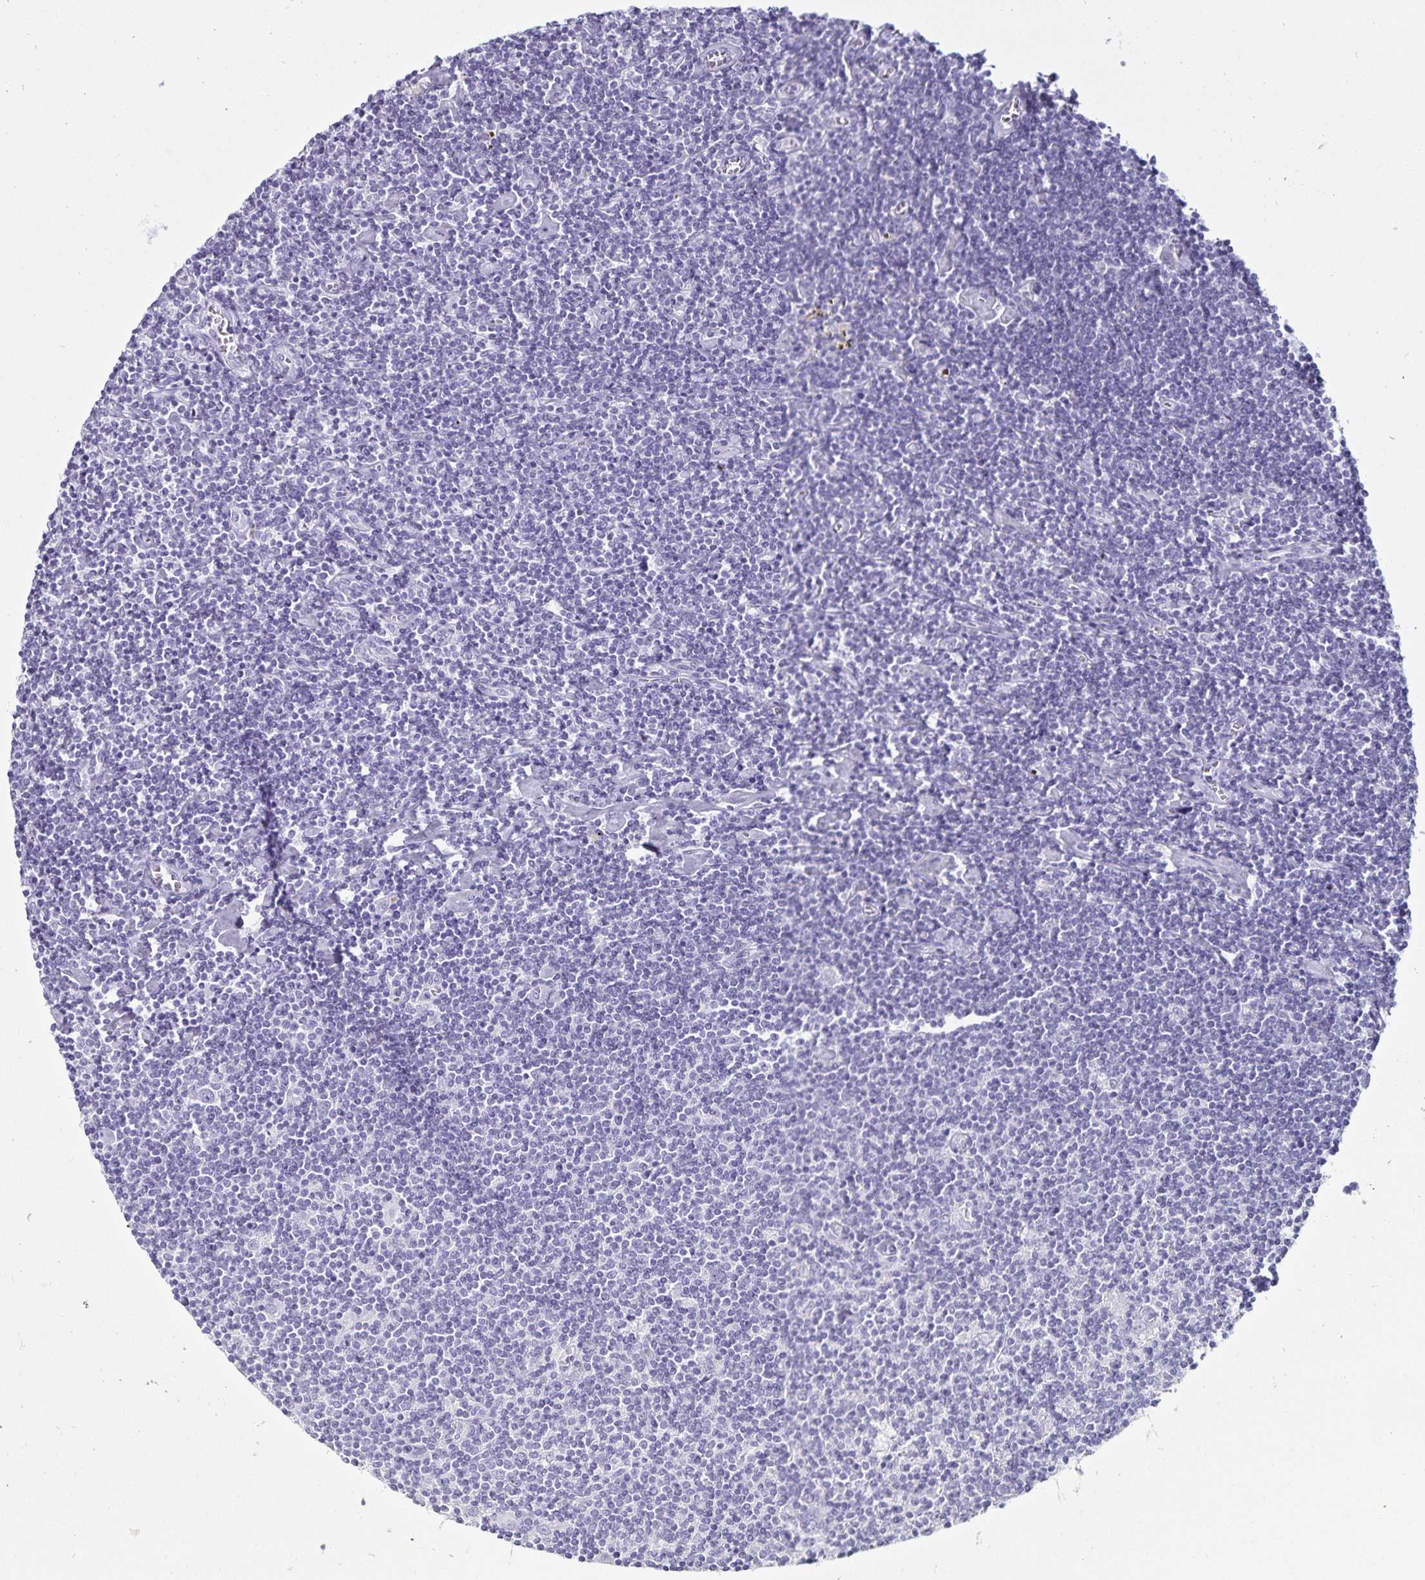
{"staining": {"intensity": "negative", "quantity": "none", "location": "none"}, "tissue": "lymphoma", "cell_type": "Tumor cells", "image_type": "cancer", "snomed": [{"axis": "morphology", "description": "Hodgkin's disease, NOS"}, {"axis": "topography", "description": "Lymph node"}], "caption": "Tumor cells are negative for brown protein staining in Hodgkin's disease.", "gene": "DEFA6", "patient": {"sex": "male", "age": 40}}